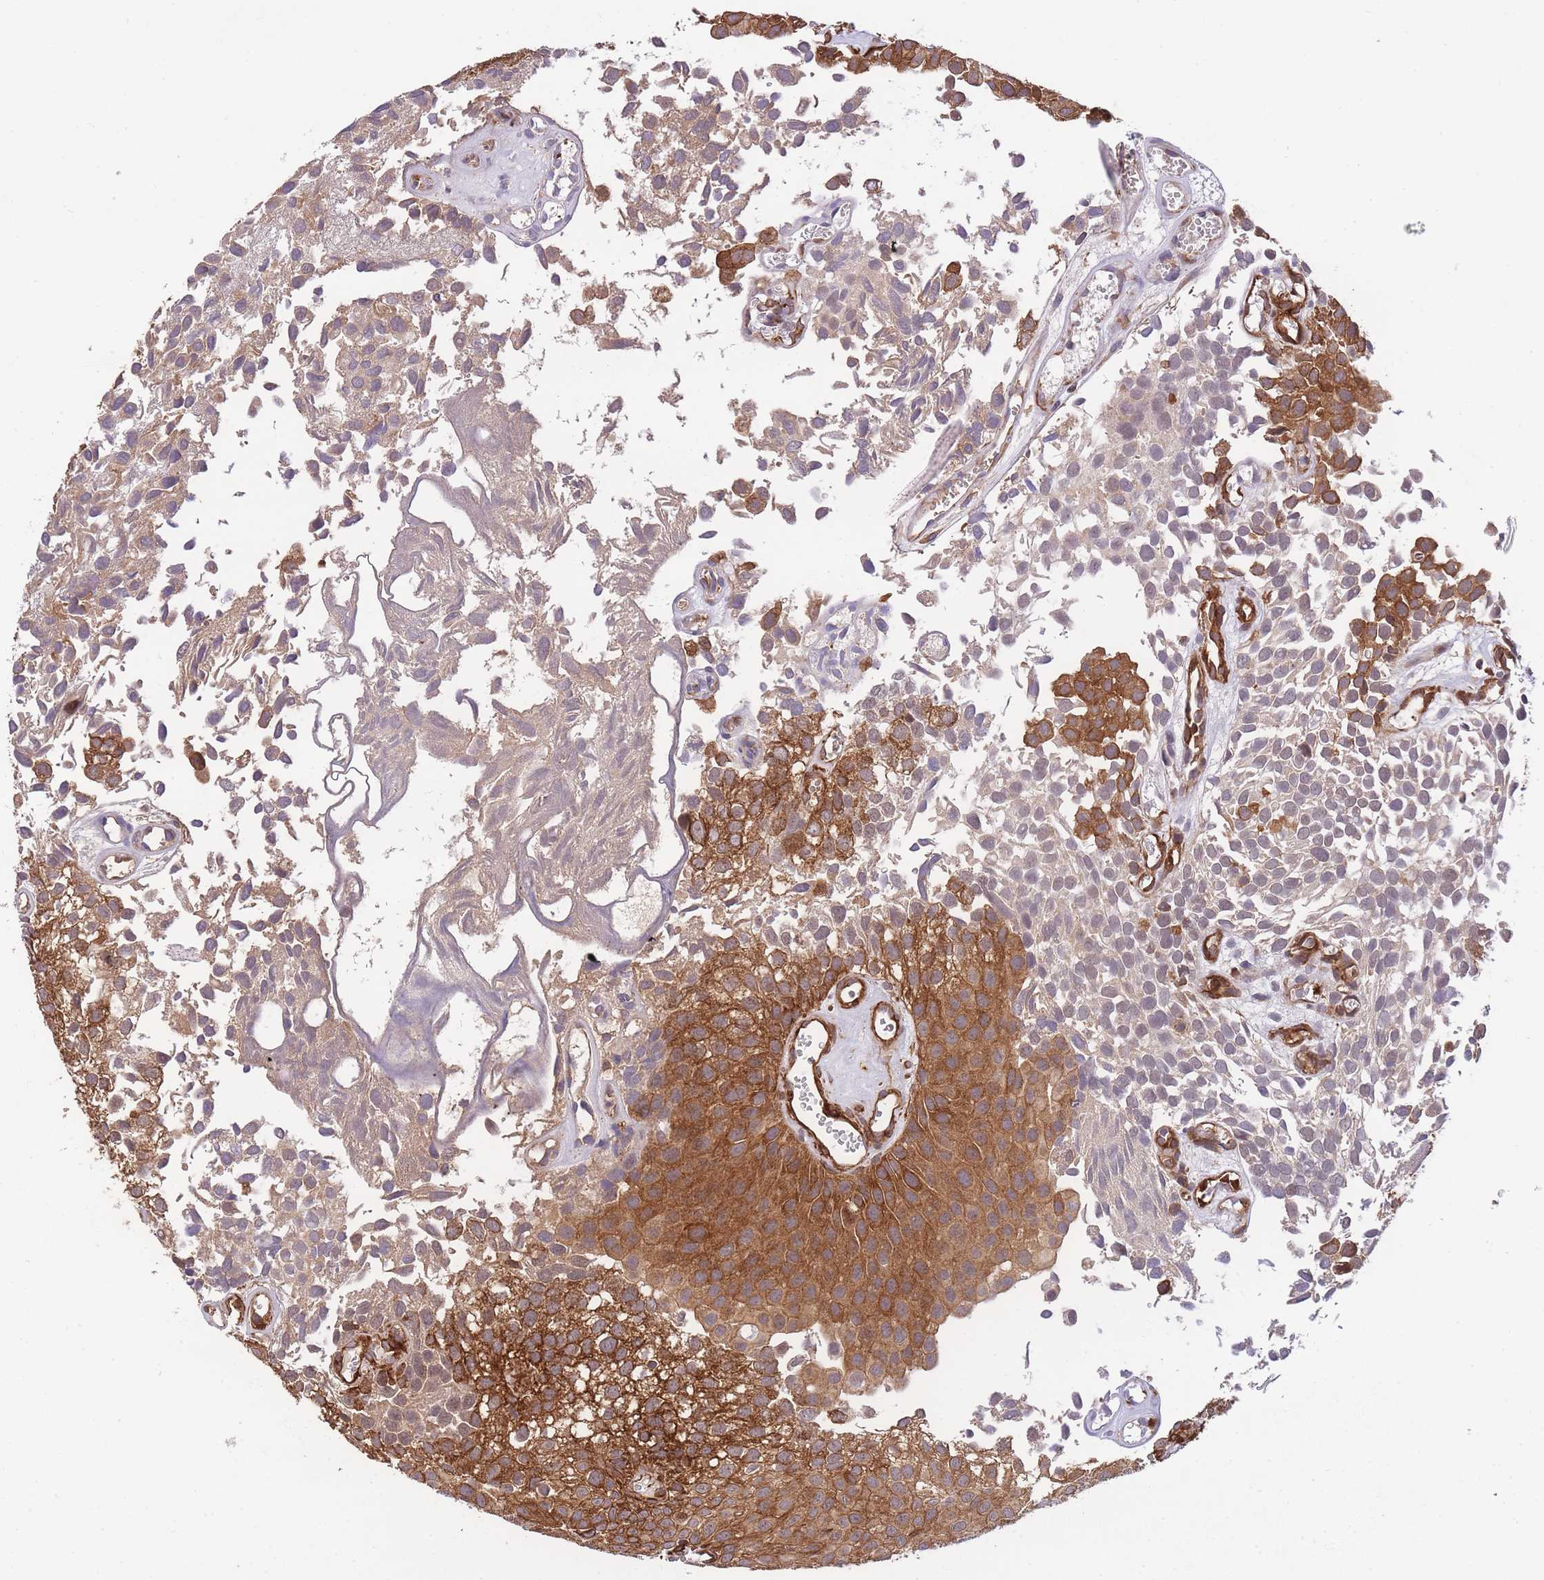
{"staining": {"intensity": "strong", "quantity": "25%-75%", "location": "cytoplasmic/membranous"}, "tissue": "urothelial cancer", "cell_type": "Tumor cells", "image_type": "cancer", "snomed": [{"axis": "morphology", "description": "Urothelial carcinoma, Low grade"}, {"axis": "topography", "description": "Urinary bladder"}], "caption": "Human low-grade urothelial carcinoma stained with a brown dye demonstrates strong cytoplasmic/membranous positive expression in approximately 25%-75% of tumor cells.", "gene": "EXOSC8", "patient": {"sex": "male", "age": 88}}